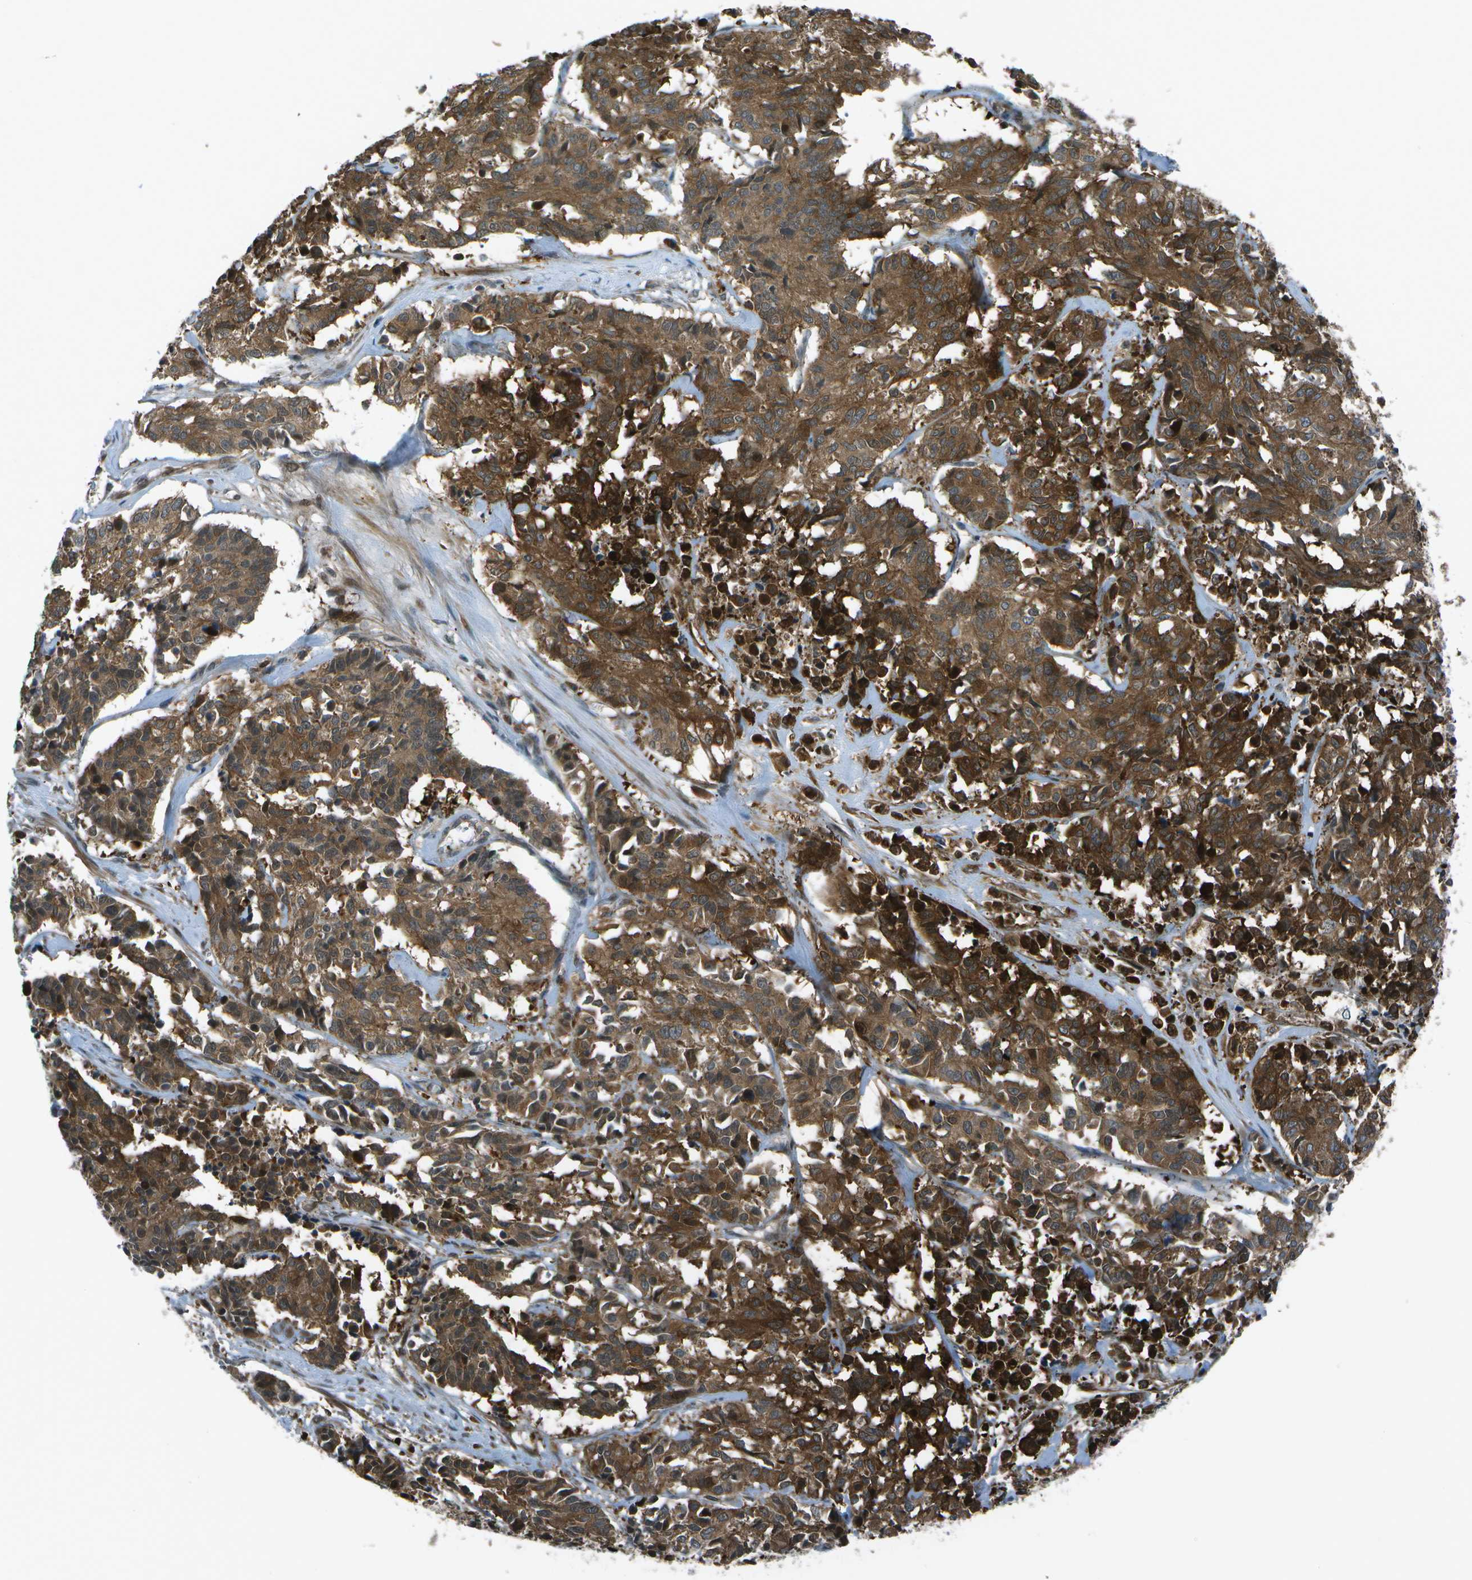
{"staining": {"intensity": "strong", "quantity": ">75%", "location": "cytoplasmic/membranous"}, "tissue": "cervical cancer", "cell_type": "Tumor cells", "image_type": "cancer", "snomed": [{"axis": "morphology", "description": "Squamous cell carcinoma, NOS"}, {"axis": "topography", "description": "Cervix"}], "caption": "A brown stain highlights strong cytoplasmic/membranous staining of a protein in human cervical cancer (squamous cell carcinoma) tumor cells.", "gene": "TMEM19", "patient": {"sex": "female", "age": 35}}